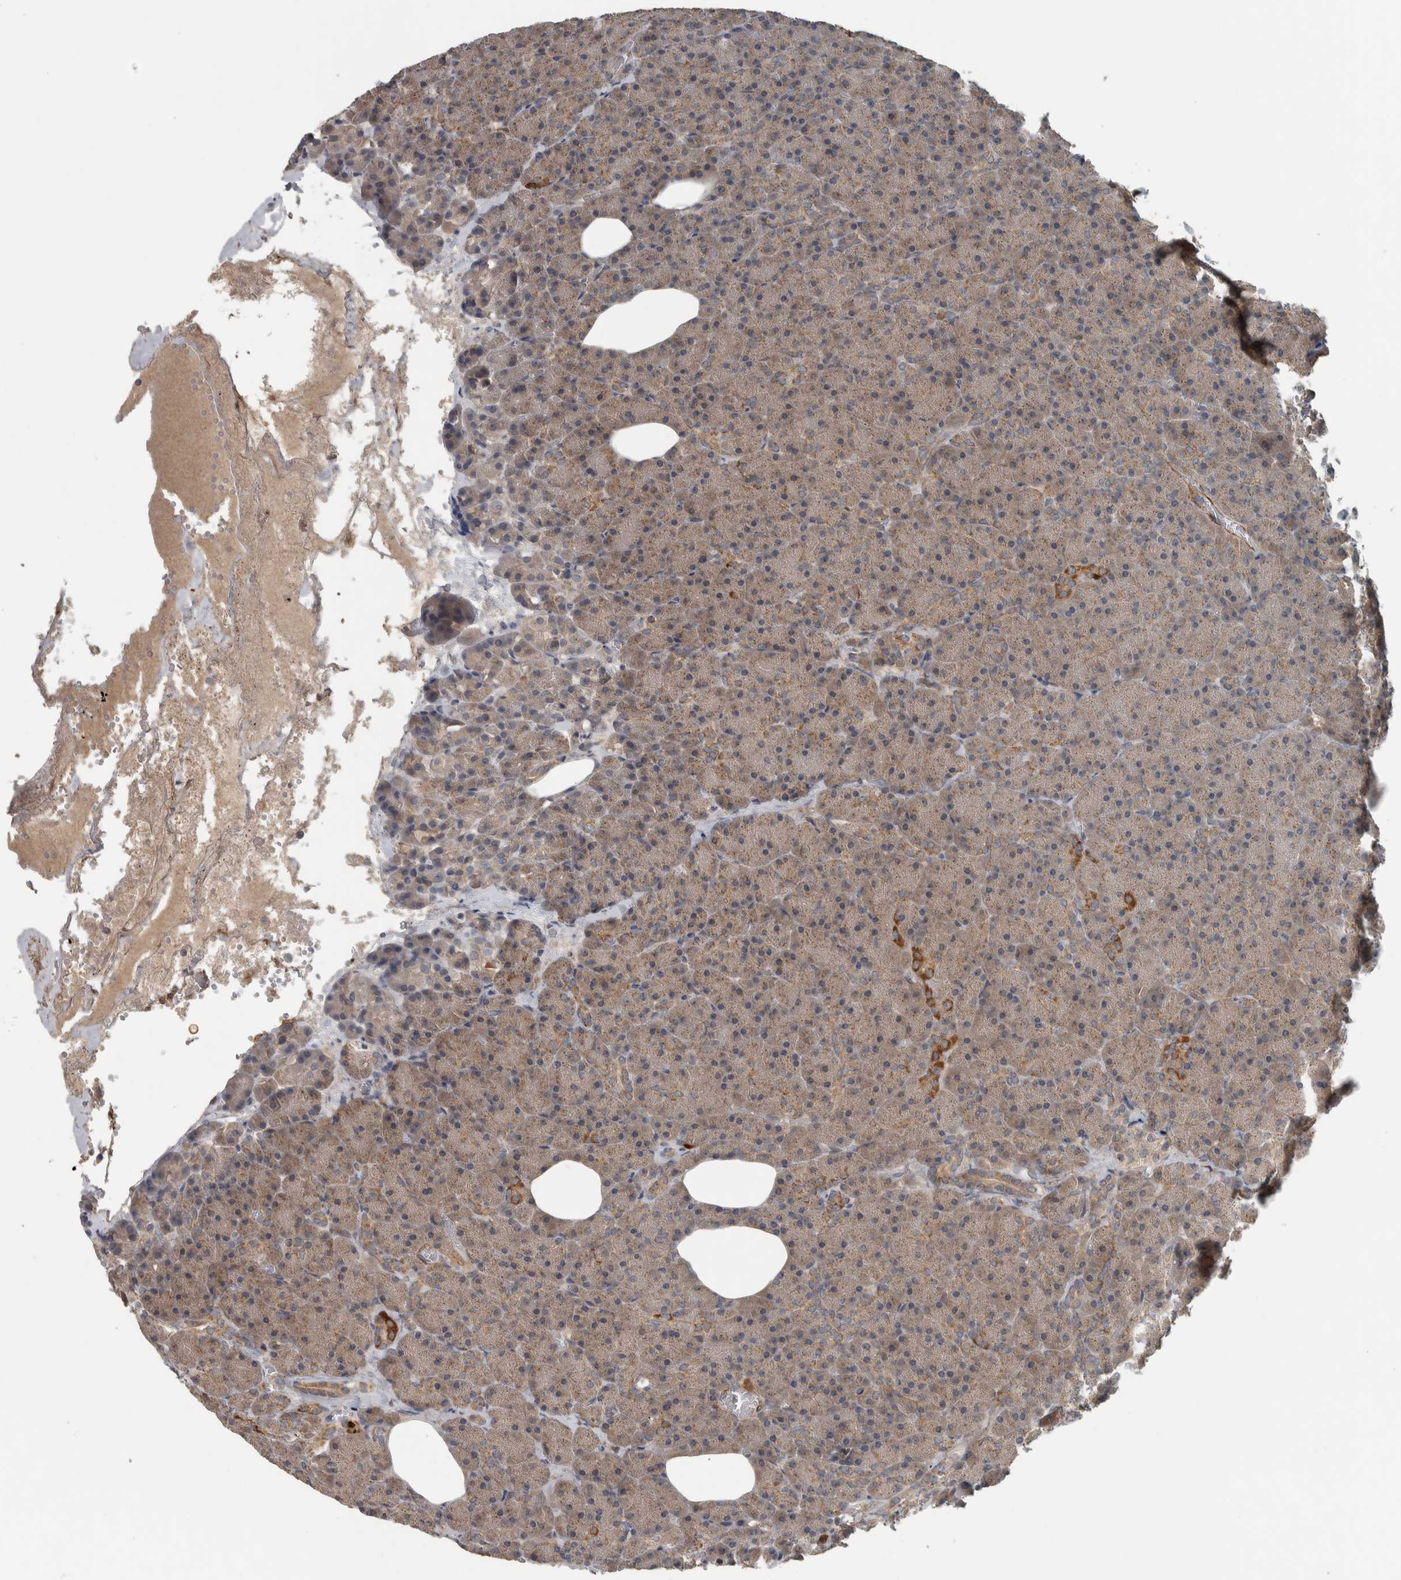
{"staining": {"intensity": "moderate", "quantity": ">75%", "location": "cytoplasmic/membranous"}, "tissue": "pancreas", "cell_type": "Exocrine glandular cells", "image_type": "normal", "snomed": [{"axis": "morphology", "description": "Normal tissue, NOS"}, {"axis": "morphology", "description": "Carcinoid, malignant, NOS"}, {"axis": "topography", "description": "Pancreas"}], "caption": "Immunohistochemistry of unremarkable pancreas shows medium levels of moderate cytoplasmic/membranous expression in approximately >75% of exocrine glandular cells.", "gene": "LBHD1", "patient": {"sex": "female", "age": 35}}